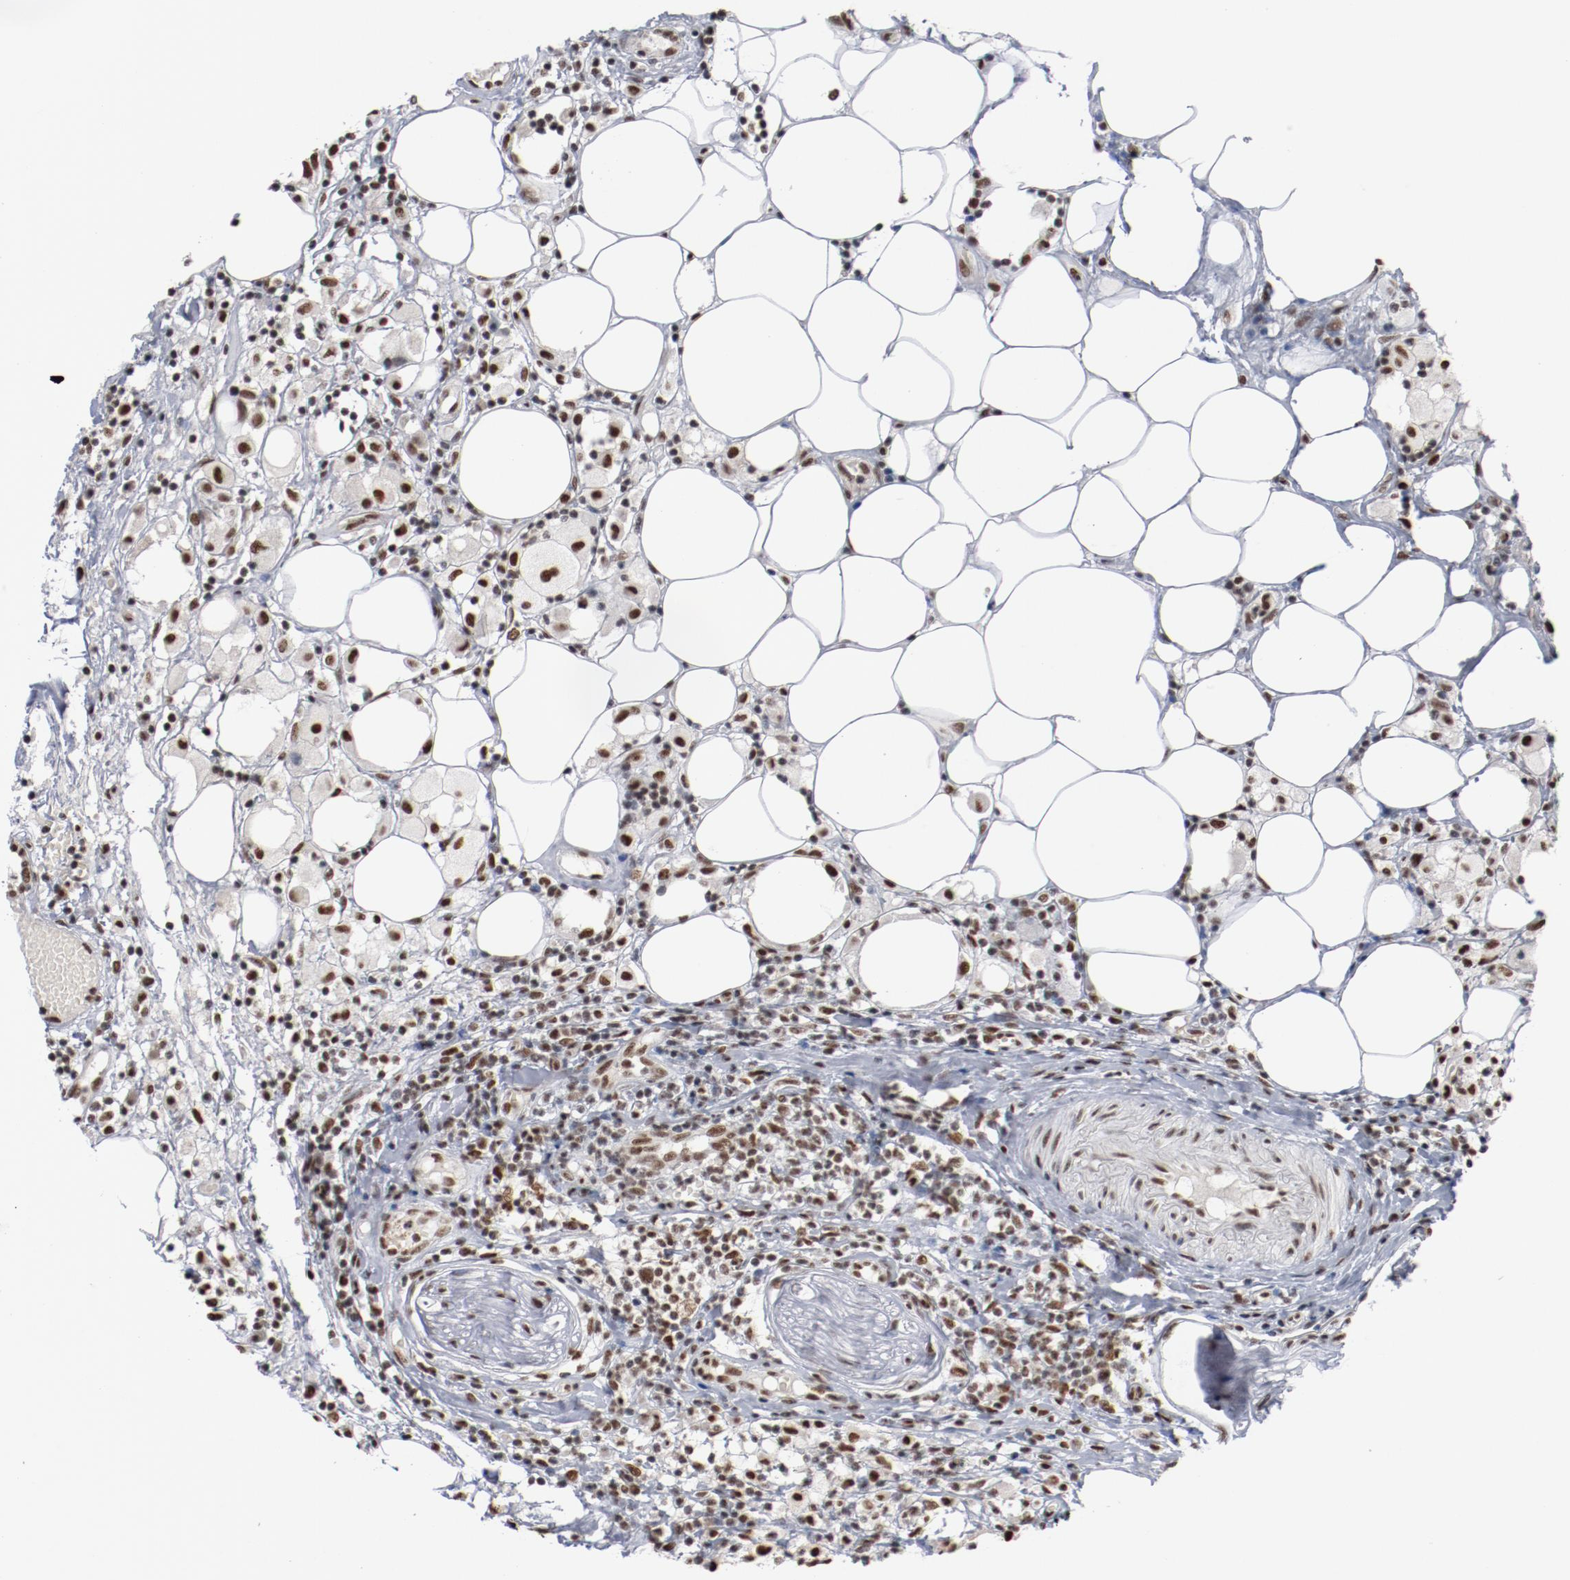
{"staining": {"intensity": "moderate", "quantity": ">75%", "location": "nuclear"}, "tissue": "thyroid cancer", "cell_type": "Tumor cells", "image_type": "cancer", "snomed": [{"axis": "morphology", "description": "Carcinoma, NOS"}, {"axis": "topography", "description": "Thyroid gland"}], "caption": "The image exhibits a brown stain indicating the presence of a protein in the nuclear of tumor cells in thyroid carcinoma. (DAB = brown stain, brightfield microscopy at high magnification).", "gene": "BUB3", "patient": {"sex": "female", "age": 77}}